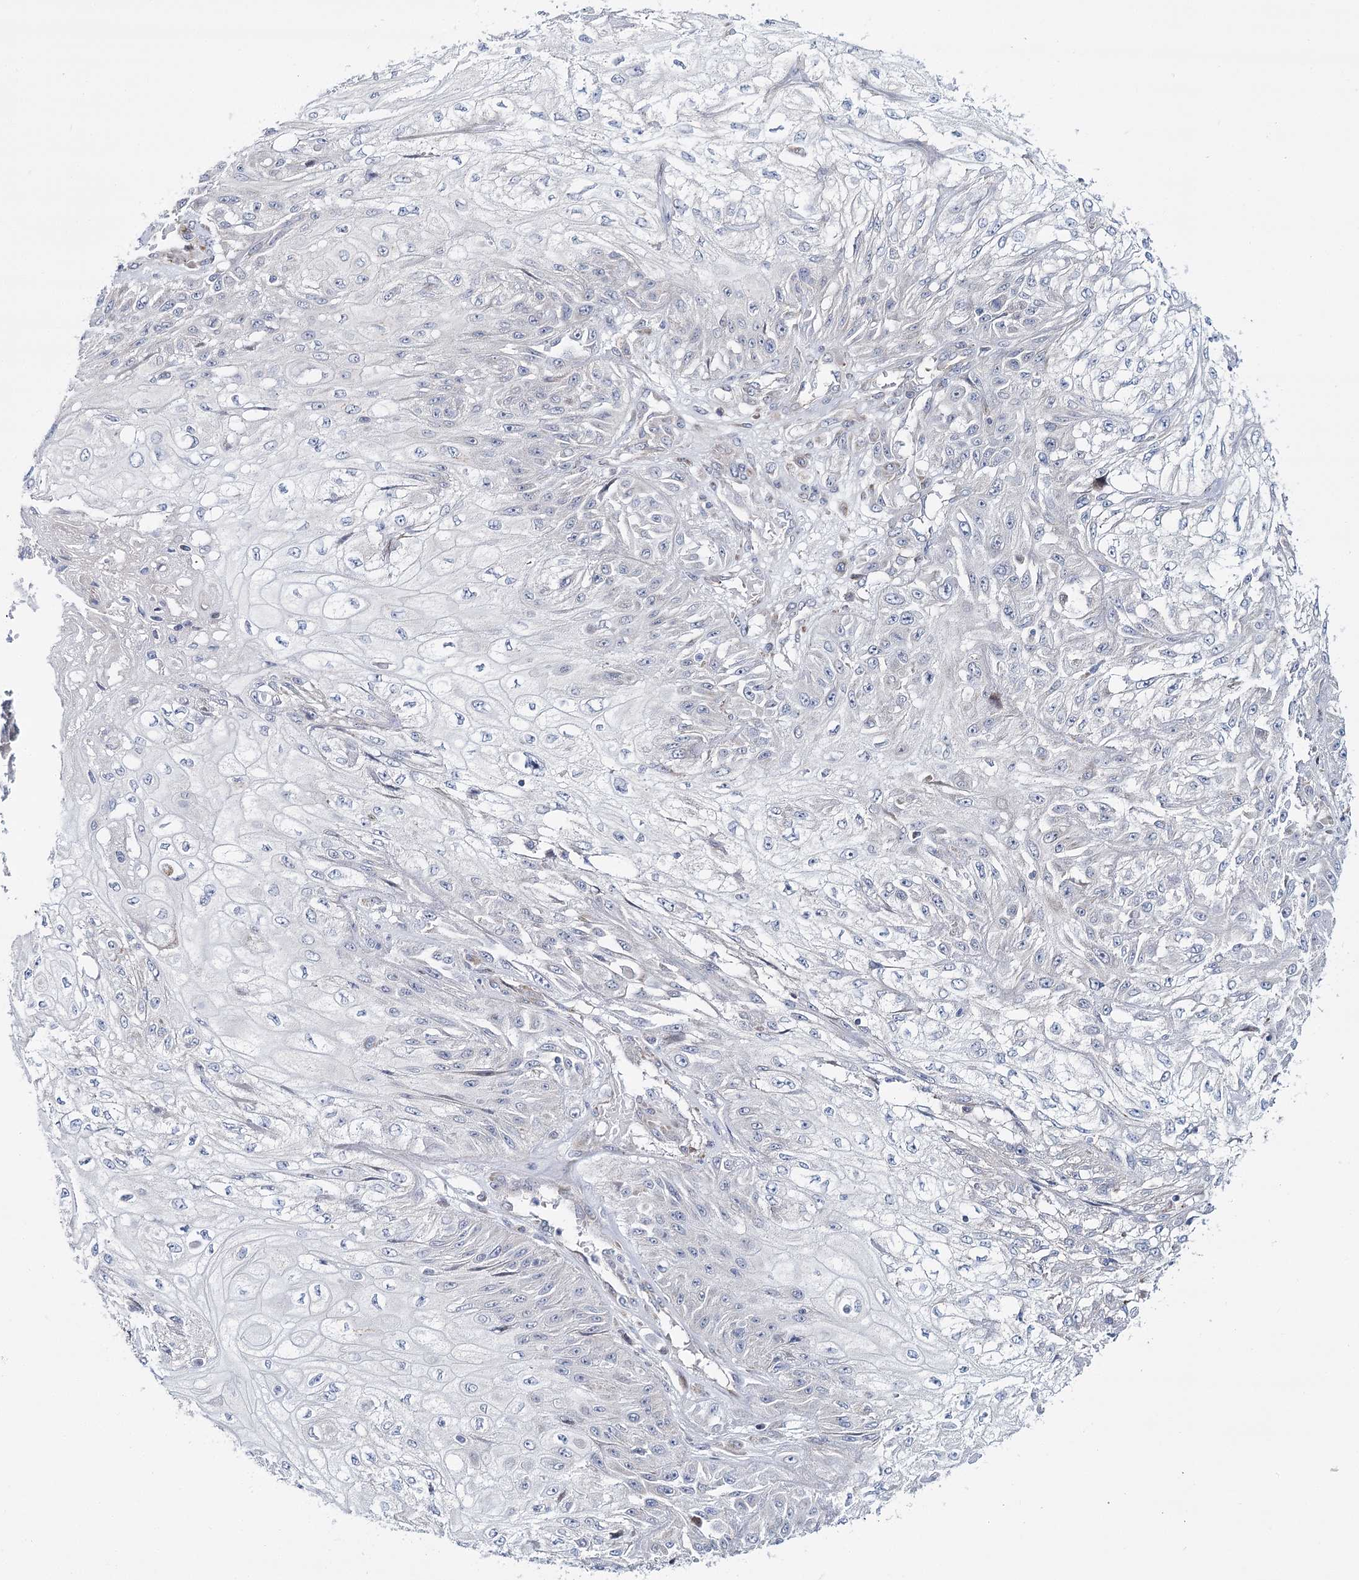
{"staining": {"intensity": "negative", "quantity": "none", "location": "none"}, "tissue": "skin cancer", "cell_type": "Tumor cells", "image_type": "cancer", "snomed": [{"axis": "morphology", "description": "Squamous cell carcinoma, NOS"}, {"axis": "morphology", "description": "Squamous cell carcinoma, metastatic, NOS"}, {"axis": "topography", "description": "Skin"}, {"axis": "topography", "description": "Lymph node"}], "caption": "The photomicrograph demonstrates no significant positivity in tumor cells of squamous cell carcinoma (skin).", "gene": "CPLANE1", "patient": {"sex": "male", "age": 75}}